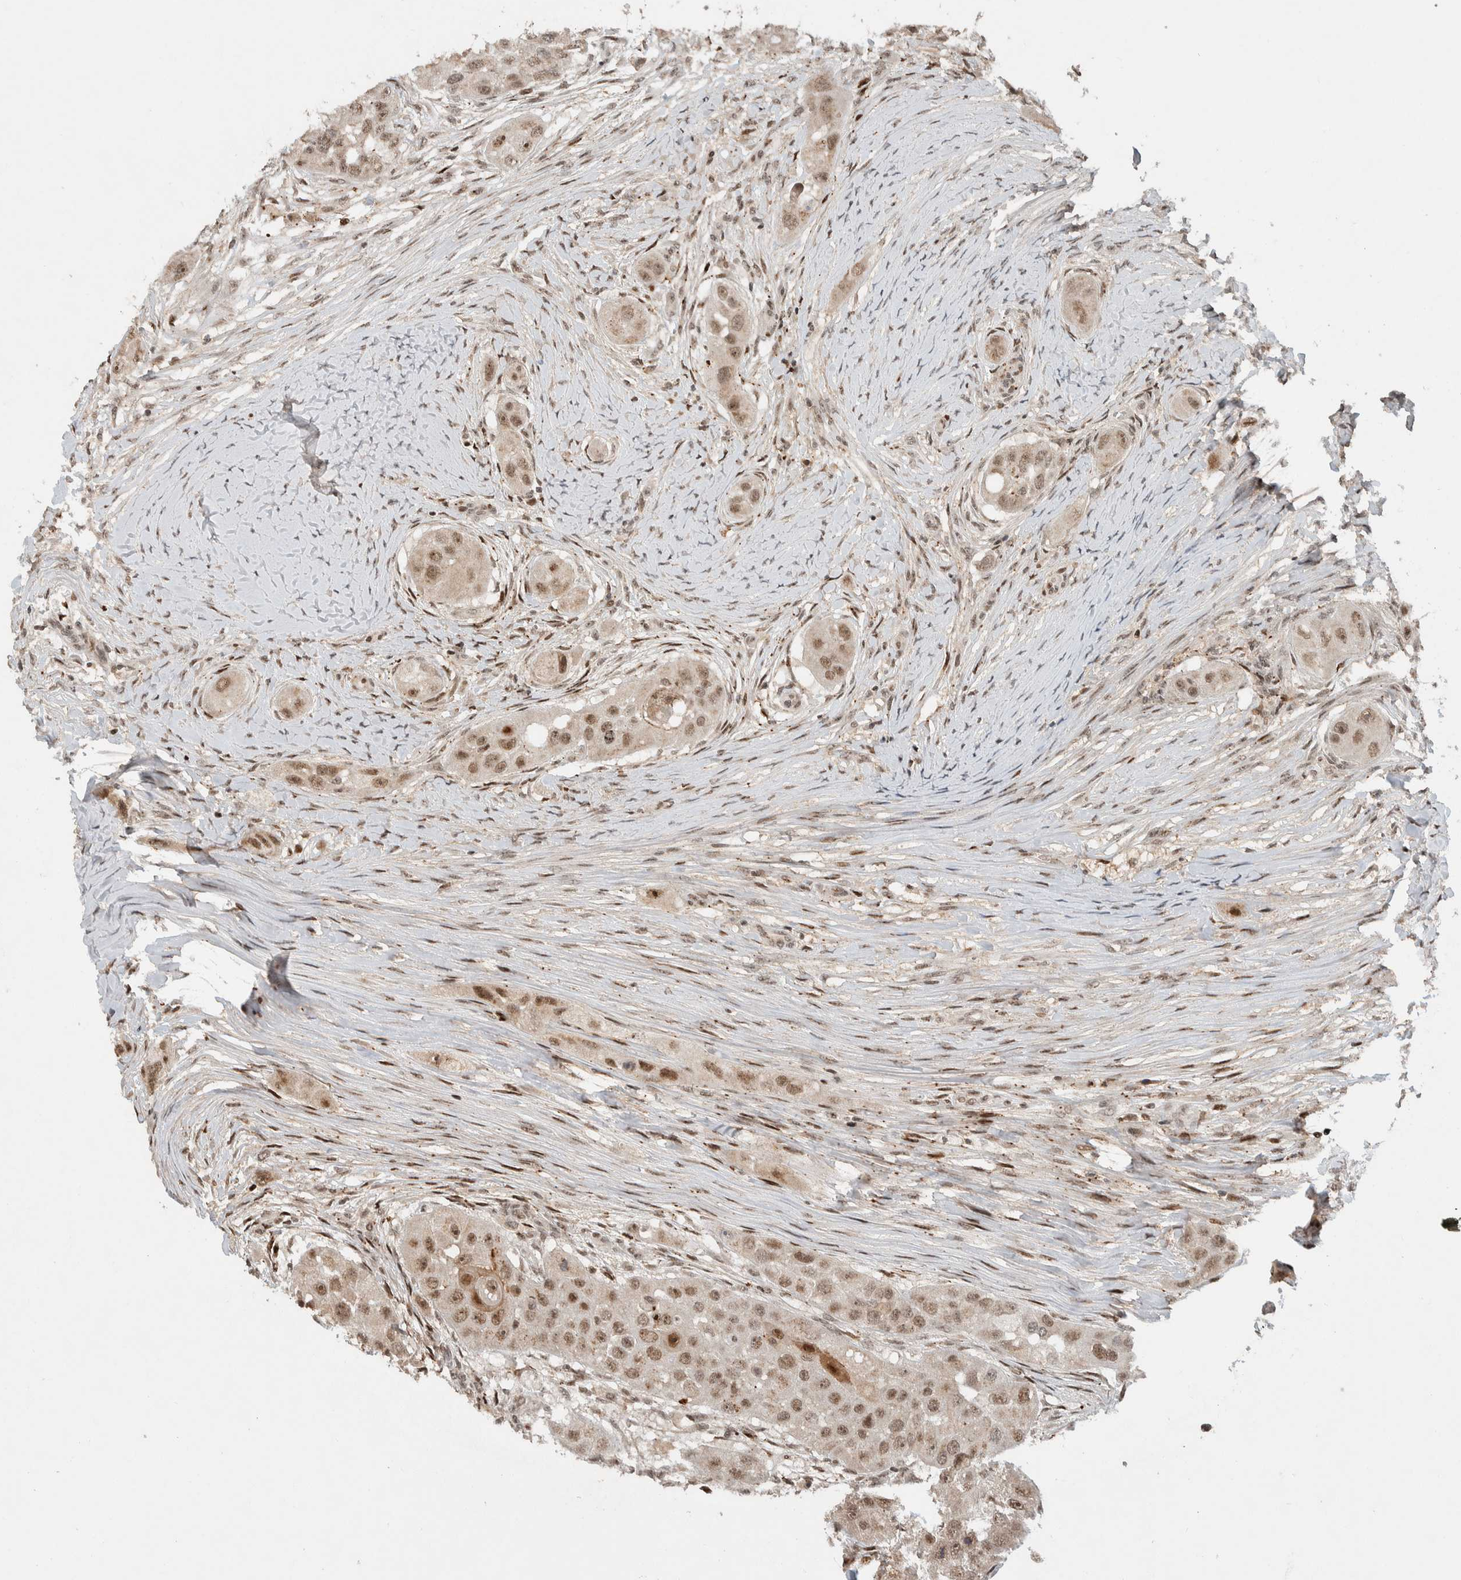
{"staining": {"intensity": "weak", "quantity": ">75%", "location": "nuclear"}, "tissue": "head and neck cancer", "cell_type": "Tumor cells", "image_type": "cancer", "snomed": [{"axis": "morphology", "description": "Normal tissue, NOS"}, {"axis": "morphology", "description": "Squamous cell carcinoma, NOS"}, {"axis": "topography", "description": "Skeletal muscle"}, {"axis": "topography", "description": "Head-Neck"}], "caption": "Immunohistochemistry staining of head and neck cancer (squamous cell carcinoma), which reveals low levels of weak nuclear expression in about >75% of tumor cells indicating weak nuclear protein staining. The staining was performed using DAB (3,3'-diaminobenzidine) (brown) for protein detection and nuclei were counterstained in hematoxylin (blue).", "gene": "ZNF521", "patient": {"sex": "male", "age": 51}}